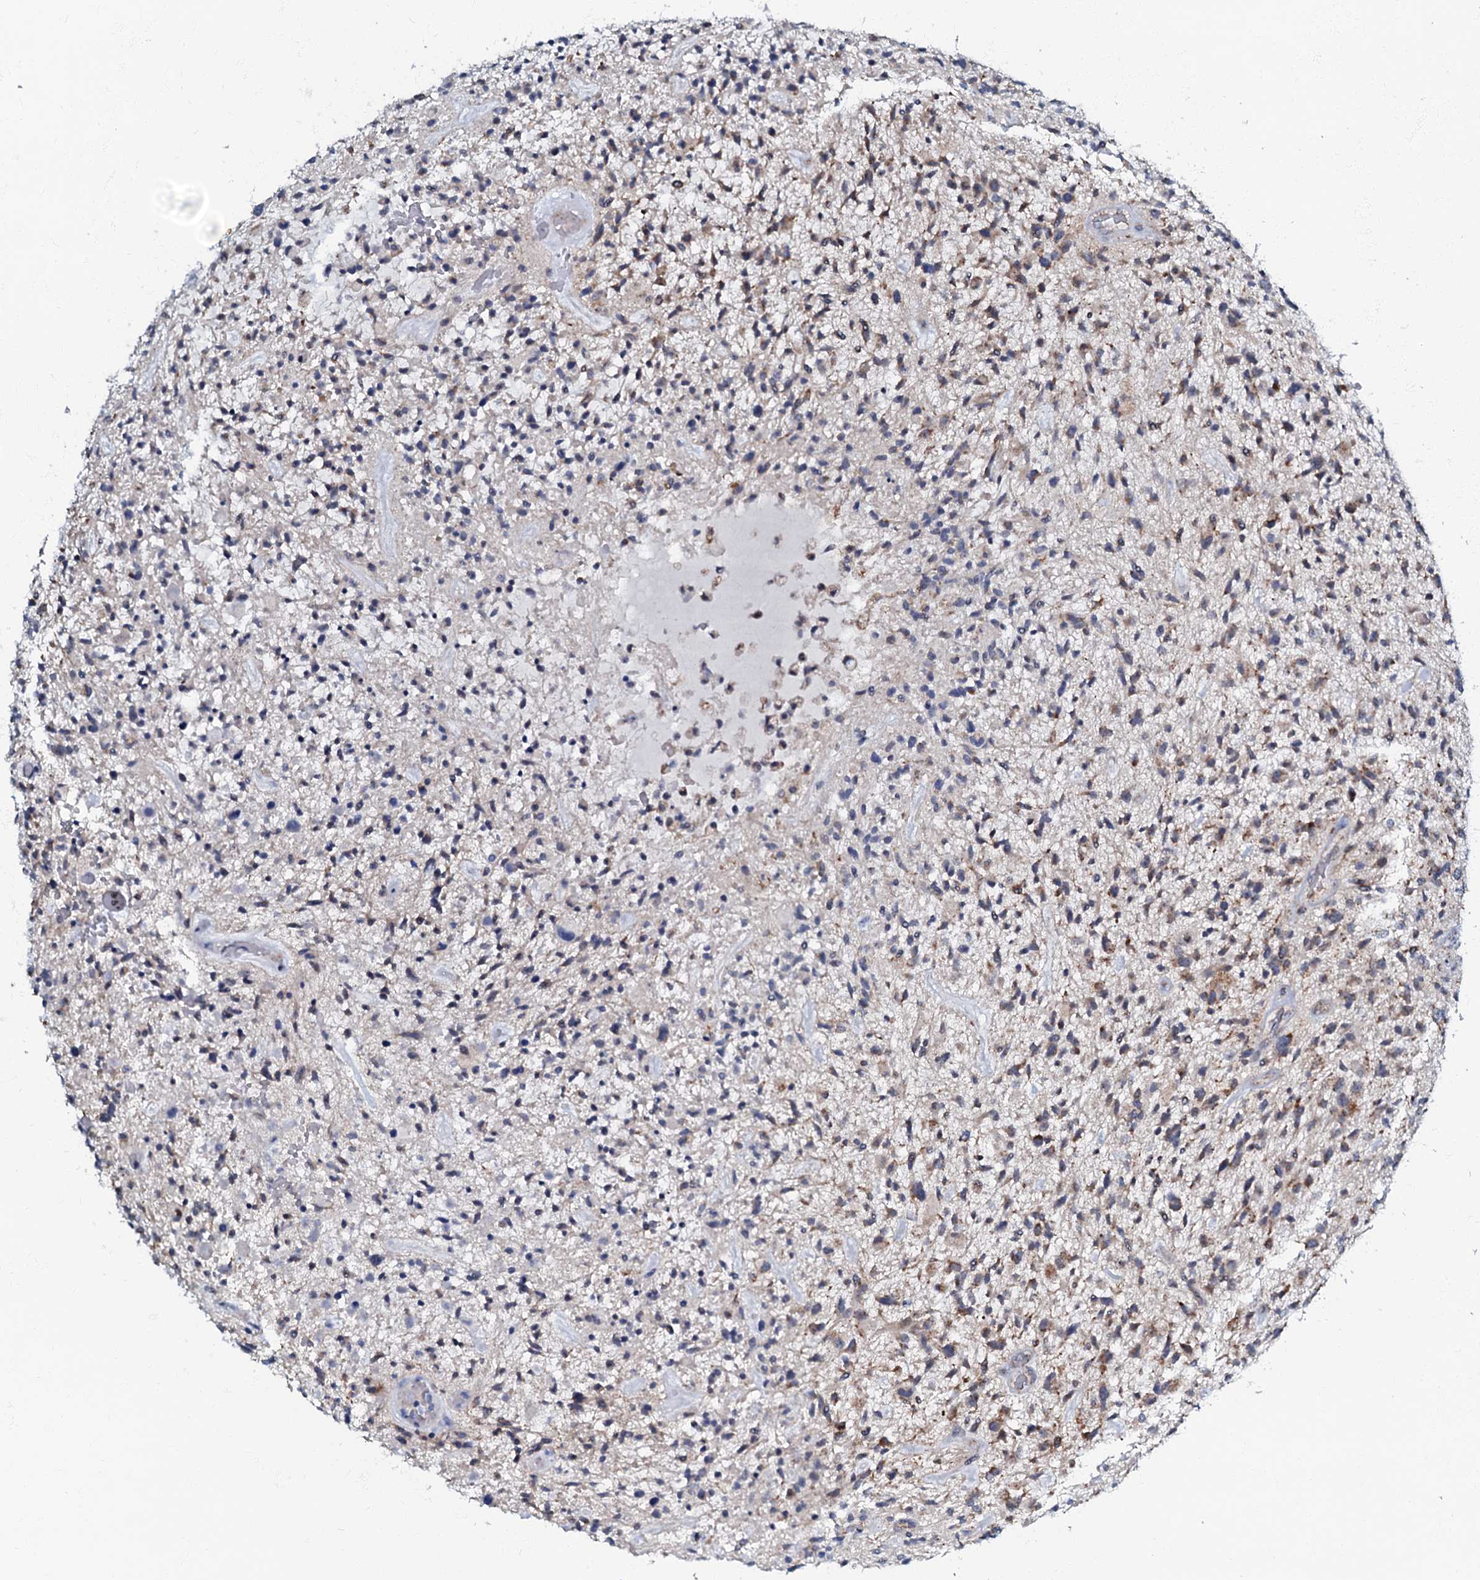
{"staining": {"intensity": "weak", "quantity": "25%-75%", "location": "cytoplasmic/membranous"}, "tissue": "glioma", "cell_type": "Tumor cells", "image_type": "cancer", "snomed": [{"axis": "morphology", "description": "Glioma, malignant, High grade"}, {"axis": "topography", "description": "Brain"}], "caption": "Malignant glioma (high-grade) tissue demonstrates weak cytoplasmic/membranous positivity in about 25%-75% of tumor cells Ihc stains the protein in brown and the nuclei are stained blue.", "gene": "MRPL51", "patient": {"sex": "male", "age": 47}}